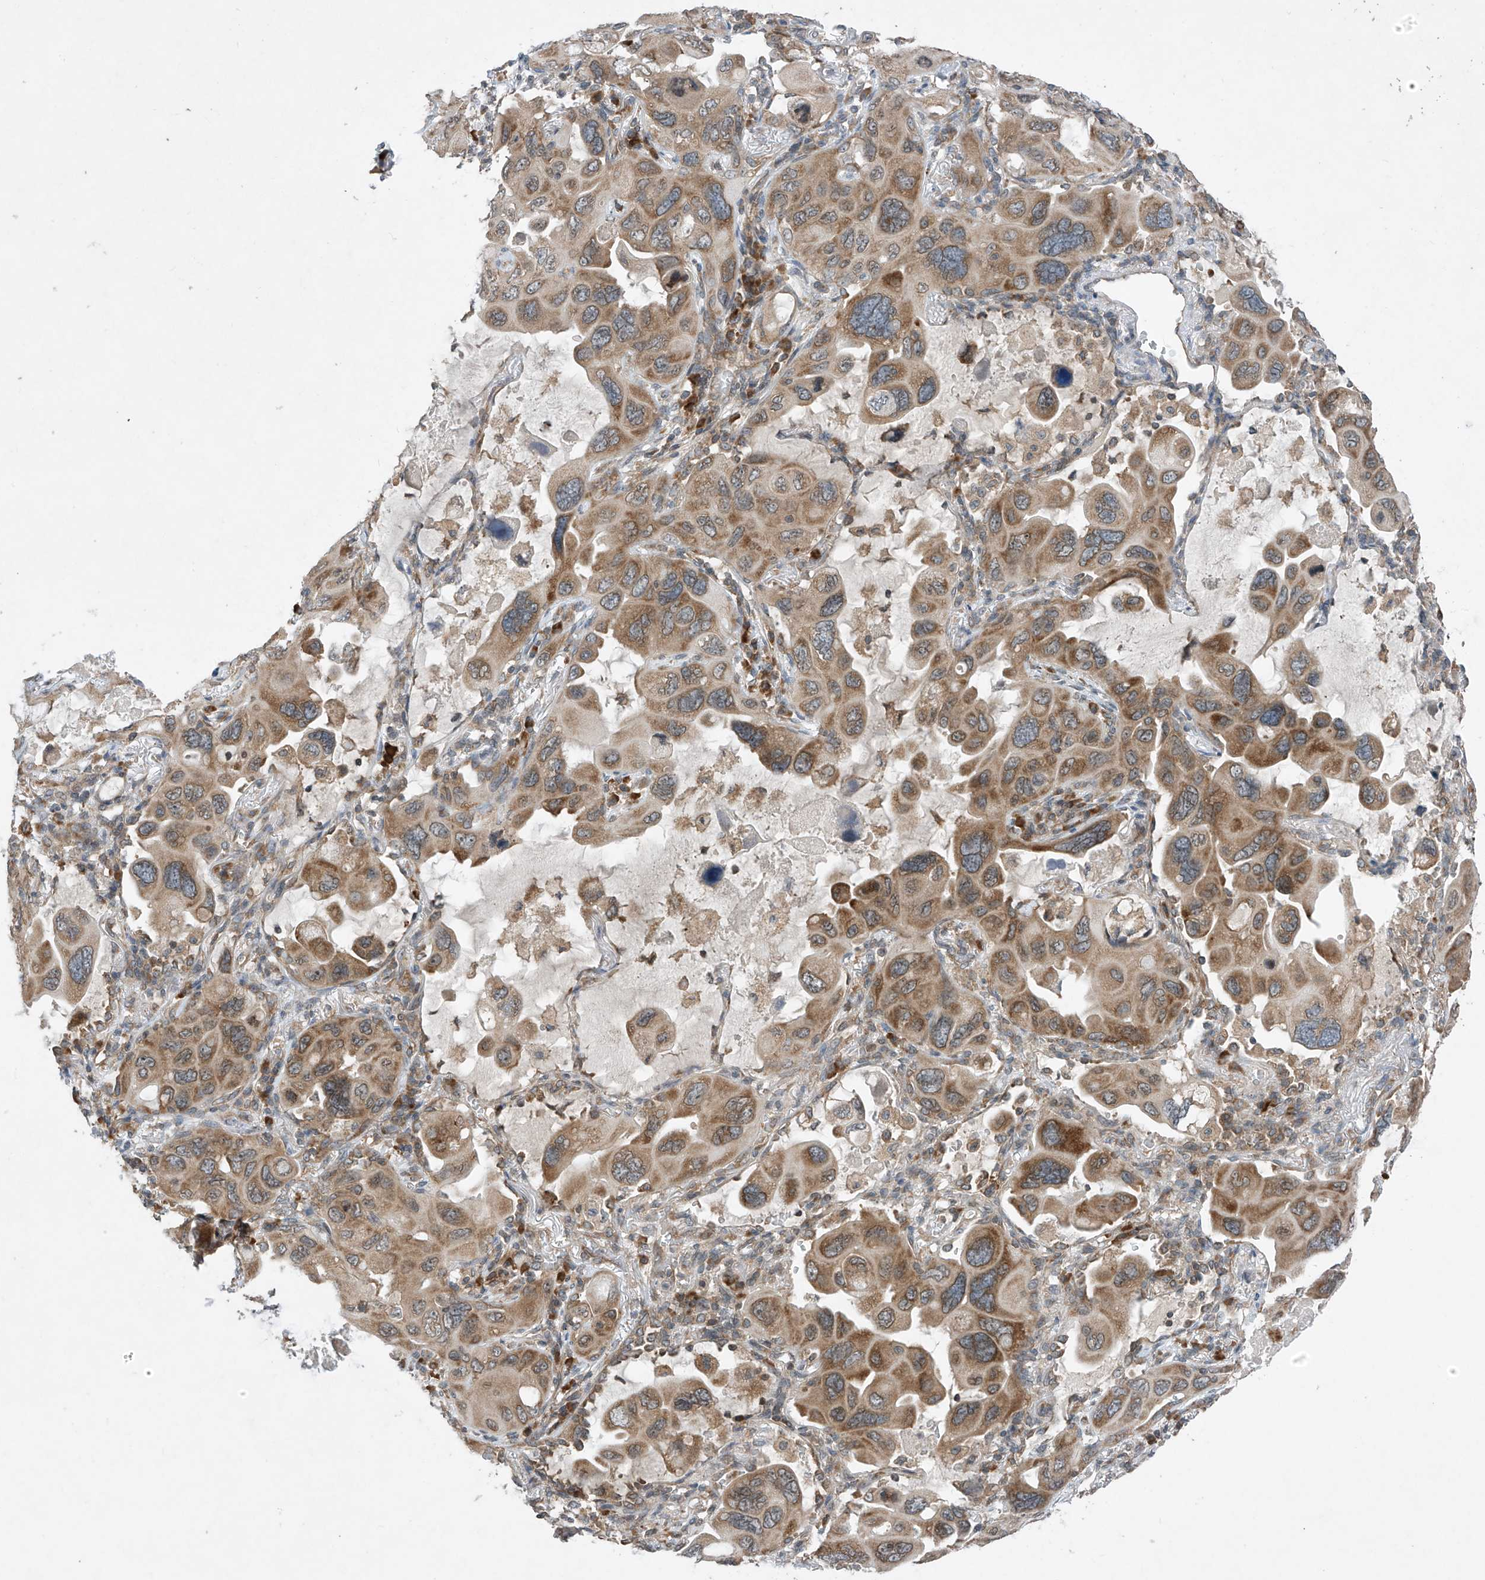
{"staining": {"intensity": "moderate", "quantity": ">75%", "location": "cytoplasmic/membranous"}, "tissue": "lung cancer", "cell_type": "Tumor cells", "image_type": "cancer", "snomed": [{"axis": "morphology", "description": "Squamous cell carcinoma, NOS"}, {"axis": "topography", "description": "Lung"}], "caption": "IHC micrograph of neoplastic tissue: human lung squamous cell carcinoma stained using immunohistochemistry (IHC) displays medium levels of moderate protein expression localized specifically in the cytoplasmic/membranous of tumor cells, appearing as a cytoplasmic/membranous brown color.", "gene": "RPL34", "patient": {"sex": "female", "age": 73}}